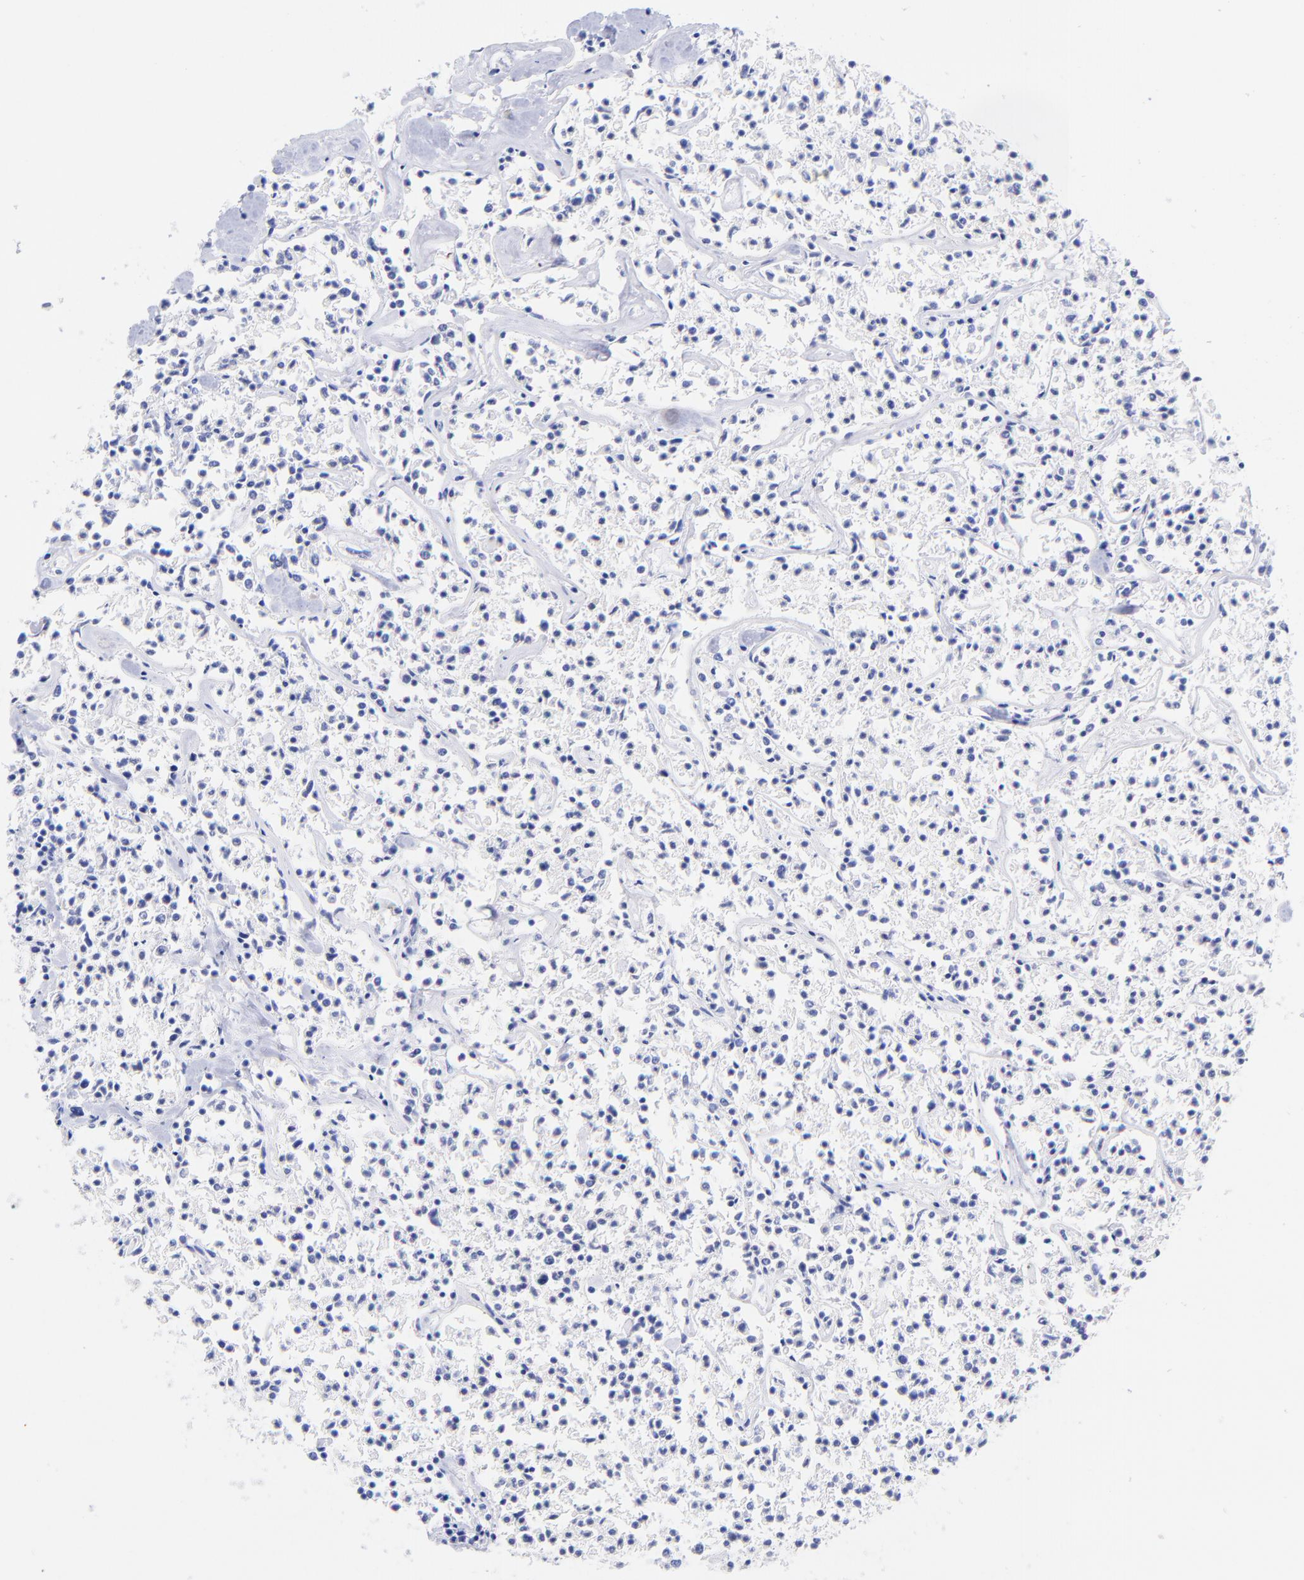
{"staining": {"intensity": "negative", "quantity": "none", "location": "none"}, "tissue": "lymphoma", "cell_type": "Tumor cells", "image_type": "cancer", "snomed": [{"axis": "morphology", "description": "Malignant lymphoma, non-Hodgkin's type, Low grade"}, {"axis": "topography", "description": "Small intestine"}], "caption": "Malignant lymphoma, non-Hodgkin's type (low-grade) stained for a protein using IHC shows no expression tumor cells.", "gene": "GPHN", "patient": {"sex": "female", "age": 59}}